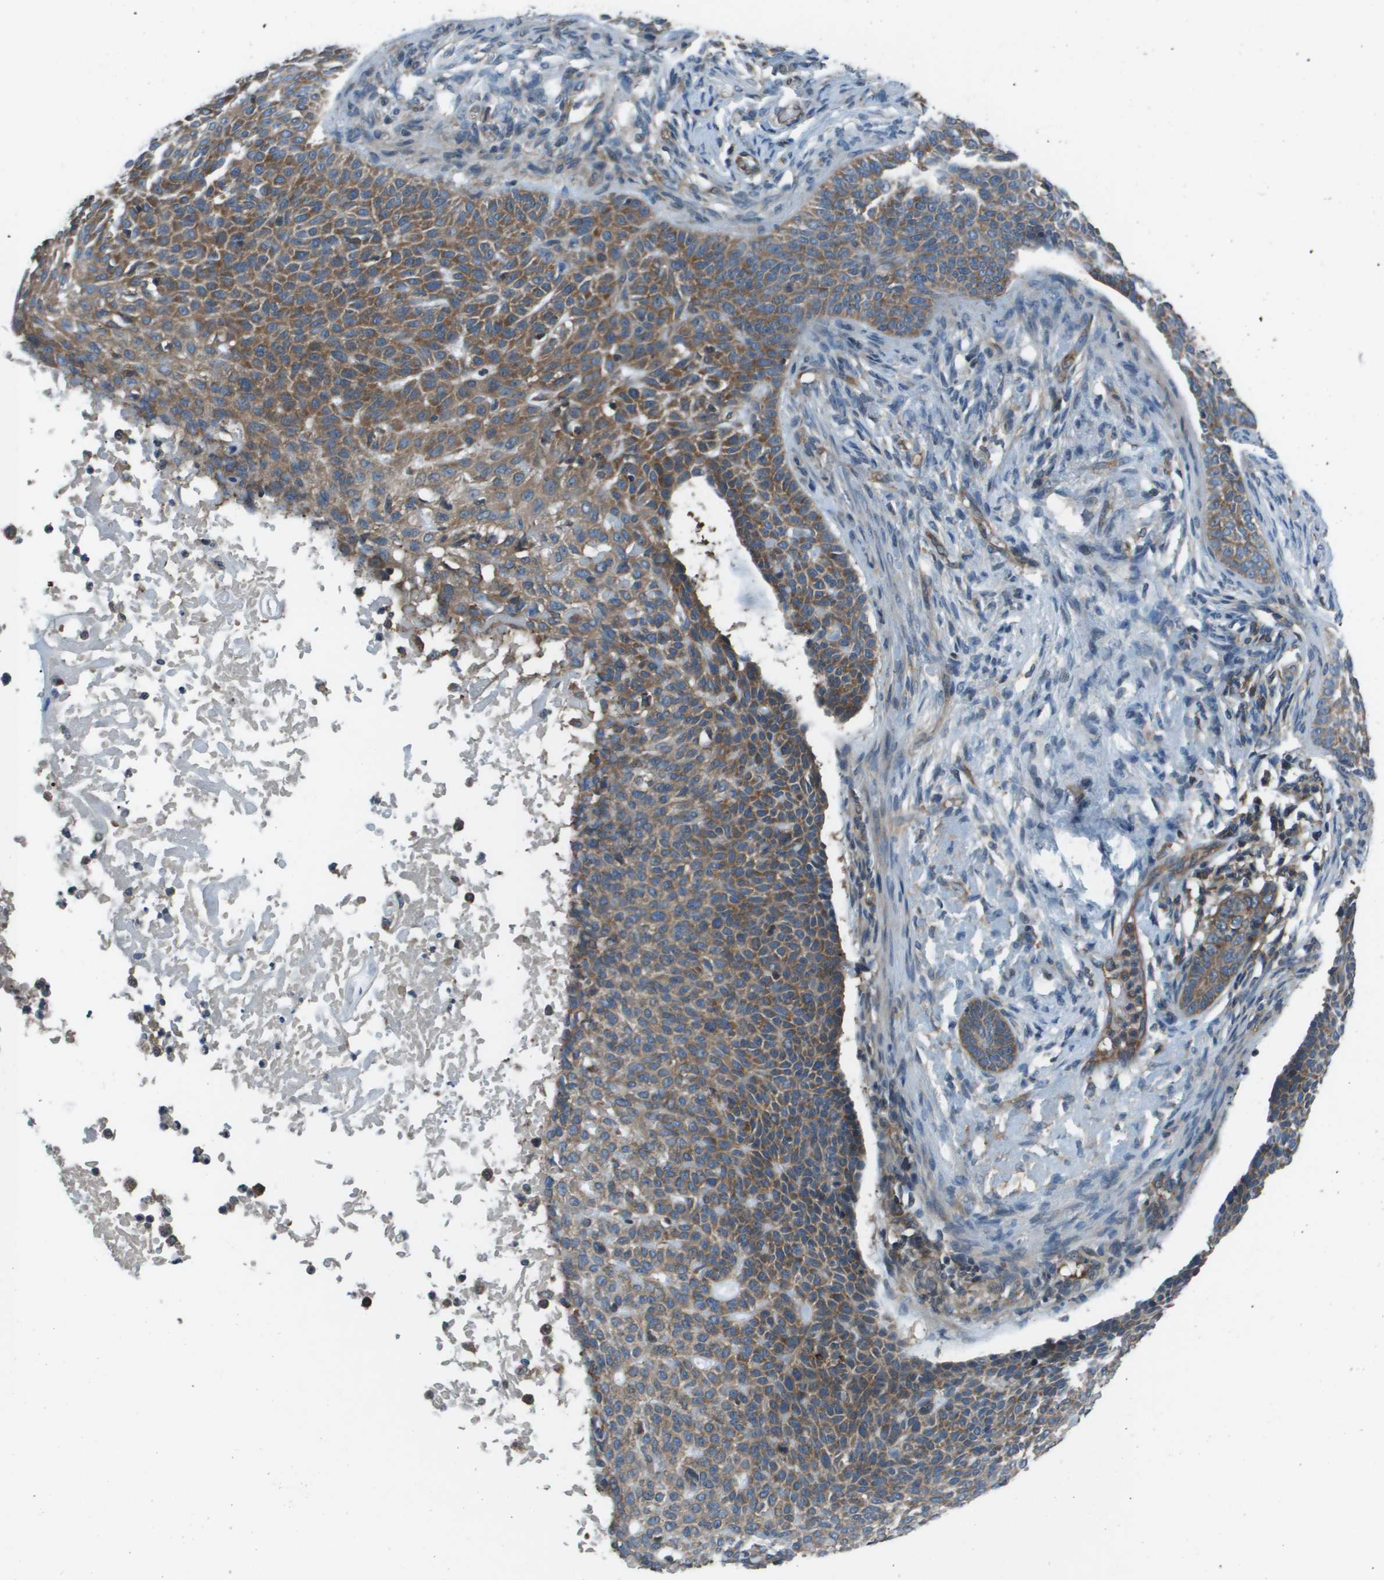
{"staining": {"intensity": "moderate", "quantity": ">75%", "location": "cytoplasmic/membranous"}, "tissue": "skin cancer", "cell_type": "Tumor cells", "image_type": "cancer", "snomed": [{"axis": "morphology", "description": "Normal tissue, NOS"}, {"axis": "morphology", "description": "Basal cell carcinoma"}, {"axis": "topography", "description": "Skin"}], "caption": "Skin cancer (basal cell carcinoma) tissue demonstrates moderate cytoplasmic/membranous staining in about >75% of tumor cells", "gene": "EIF3B", "patient": {"sex": "male", "age": 87}}